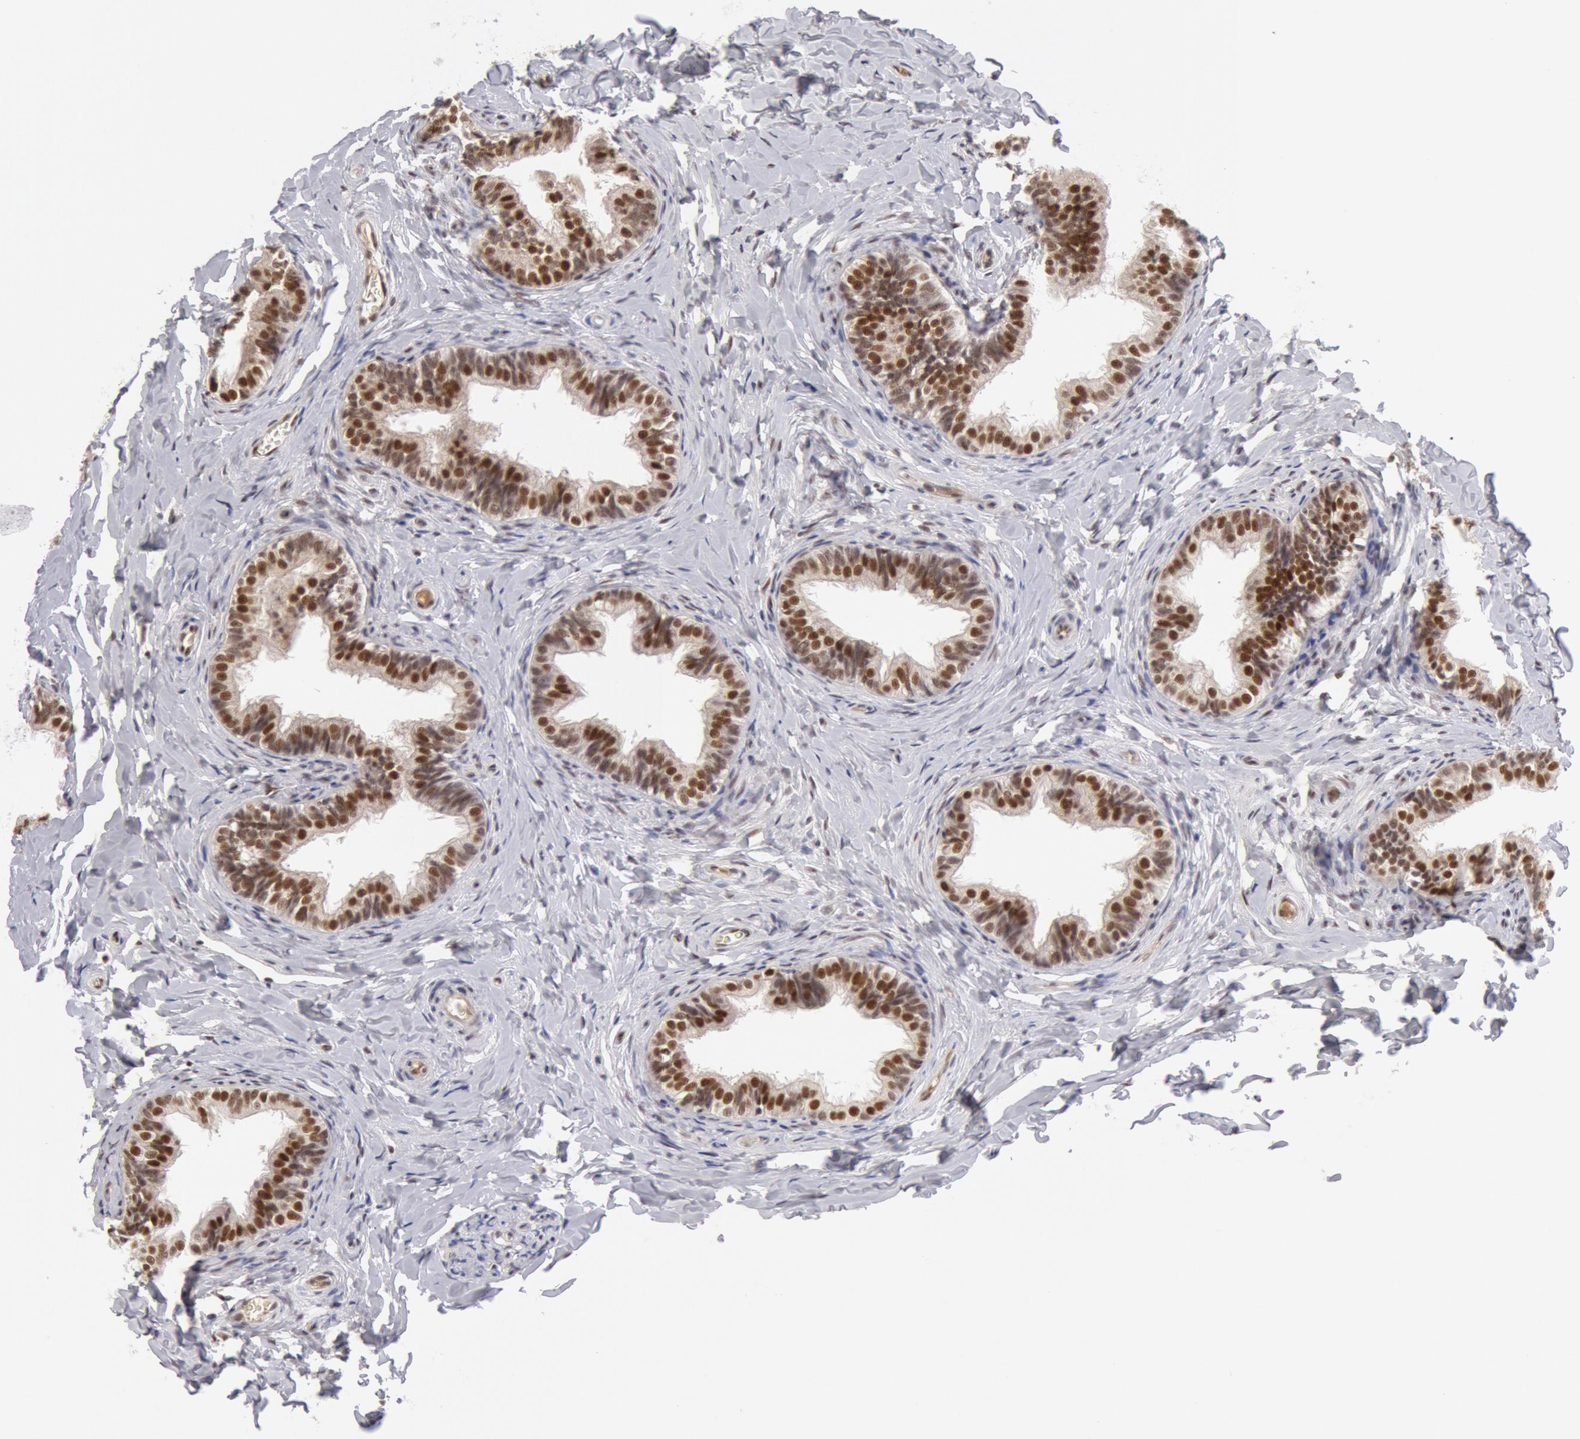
{"staining": {"intensity": "moderate", "quantity": ">75%", "location": "nuclear"}, "tissue": "epididymis", "cell_type": "Glandular cells", "image_type": "normal", "snomed": [{"axis": "morphology", "description": "Normal tissue, NOS"}, {"axis": "topography", "description": "Epididymis"}], "caption": "Protein staining of benign epididymis demonstrates moderate nuclear positivity in approximately >75% of glandular cells. The staining is performed using DAB (3,3'-diaminobenzidine) brown chromogen to label protein expression. The nuclei are counter-stained blue using hematoxylin.", "gene": "PPP4R3B", "patient": {"sex": "male", "age": 26}}